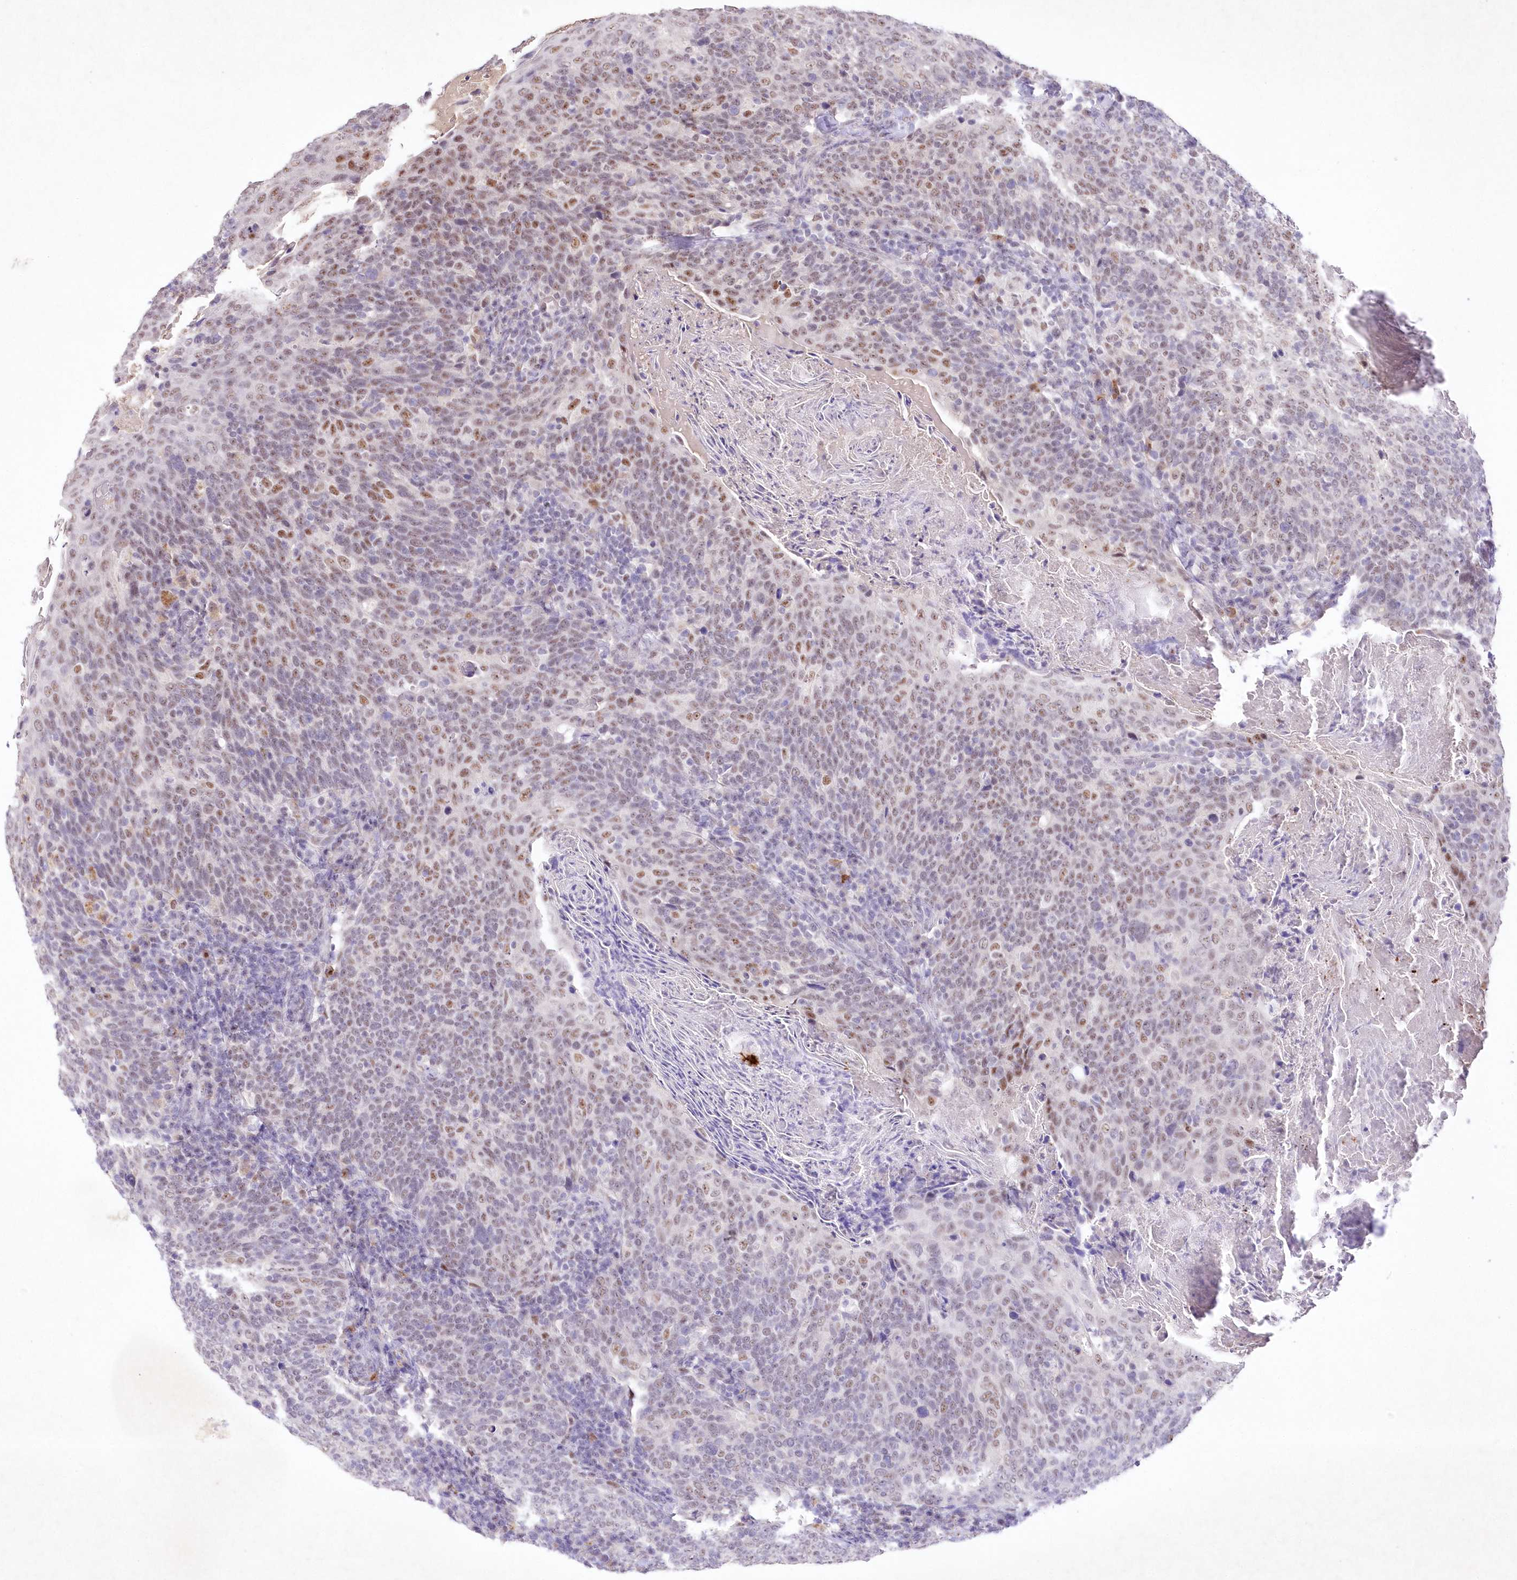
{"staining": {"intensity": "moderate", "quantity": "25%-75%", "location": "nuclear"}, "tissue": "head and neck cancer", "cell_type": "Tumor cells", "image_type": "cancer", "snomed": [{"axis": "morphology", "description": "Squamous cell carcinoma, NOS"}, {"axis": "morphology", "description": "Squamous cell carcinoma, metastatic, NOS"}, {"axis": "topography", "description": "Lymph node"}, {"axis": "topography", "description": "Head-Neck"}], "caption": "Tumor cells reveal medium levels of moderate nuclear positivity in approximately 25%-75% of cells in head and neck cancer. Using DAB (3,3'-diaminobenzidine) (brown) and hematoxylin (blue) stains, captured at high magnification using brightfield microscopy.", "gene": "RBM27", "patient": {"sex": "male", "age": 62}}